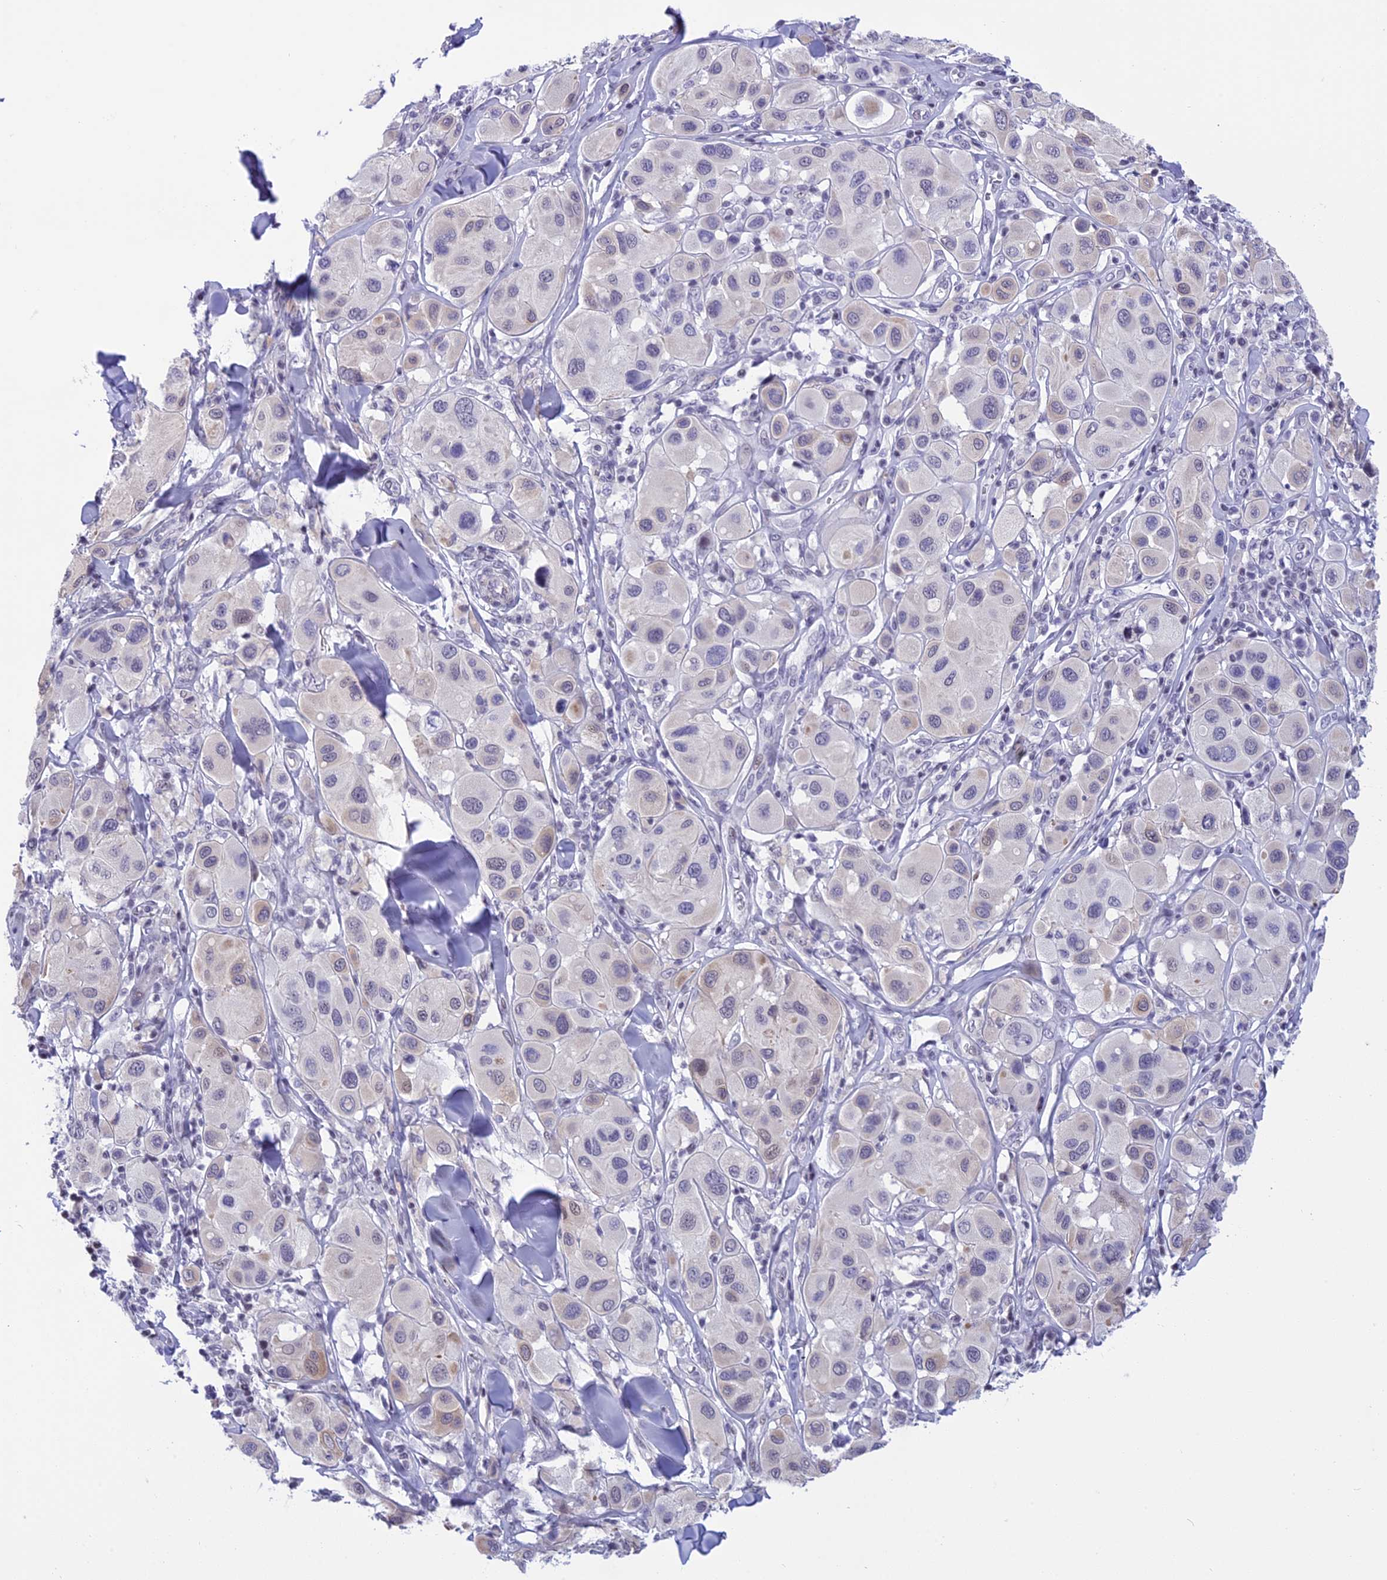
{"staining": {"intensity": "negative", "quantity": "none", "location": "none"}, "tissue": "melanoma", "cell_type": "Tumor cells", "image_type": "cancer", "snomed": [{"axis": "morphology", "description": "Malignant melanoma, Metastatic site"}, {"axis": "topography", "description": "Skin"}], "caption": "There is no significant expression in tumor cells of malignant melanoma (metastatic site).", "gene": "SPIRE2", "patient": {"sex": "male", "age": 41}}